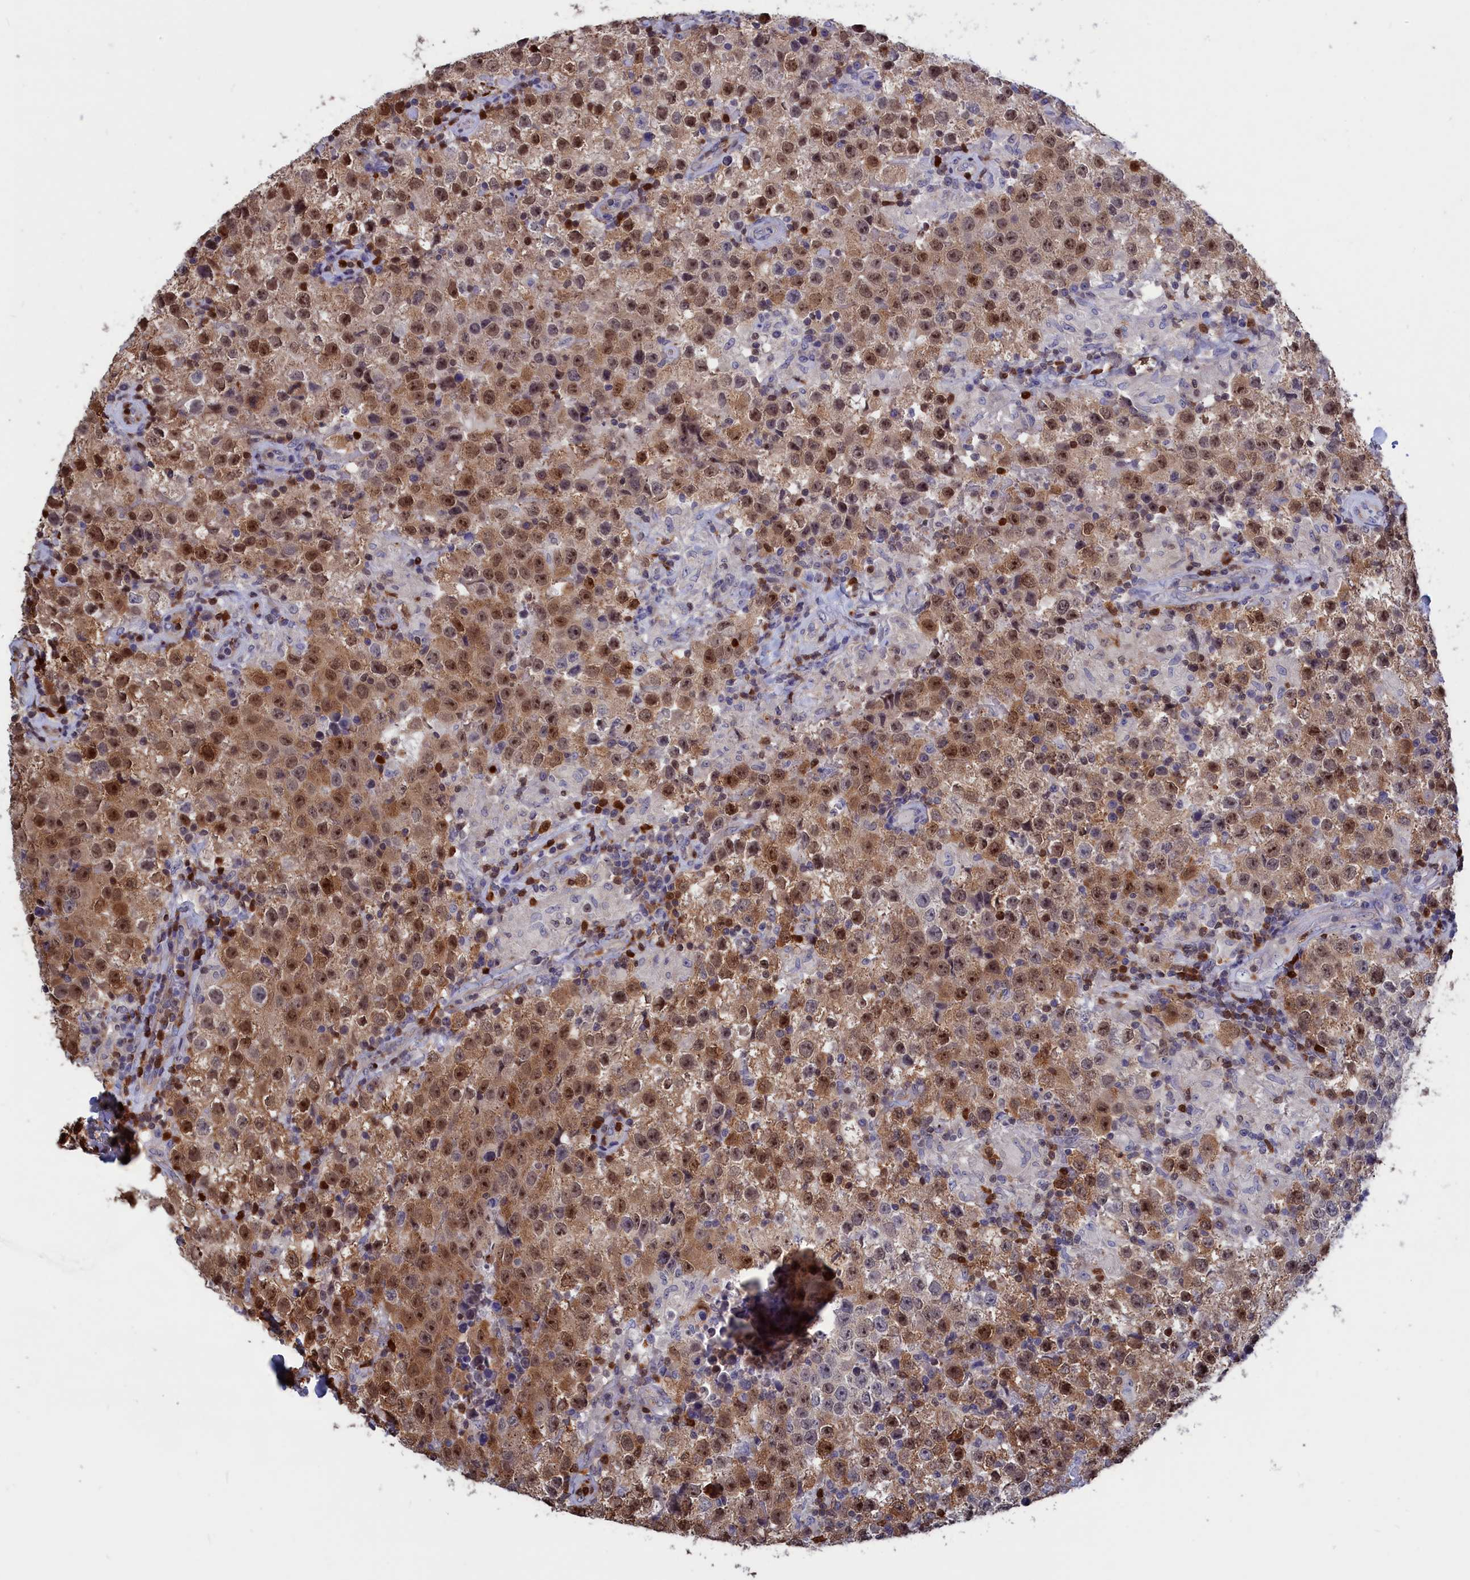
{"staining": {"intensity": "moderate", "quantity": ">75%", "location": "cytoplasmic/membranous,nuclear"}, "tissue": "testis cancer", "cell_type": "Tumor cells", "image_type": "cancer", "snomed": [{"axis": "morphology", "description": "Seminoma, NOS"}, {"axis": "morphology", "description": "Carcinoma, Embryonal, NOS"}, {"axis": "topography", "description": "Testis"}], "caption": "A high-resolution image shows IHC staining of seminoma (testis), which exhibits moderate cytoplasmic/membranous and nuclear staining in about >75% of tumor cells.", "gene": "CRIP1", "patient": {"sex": "male", "age": 41}}